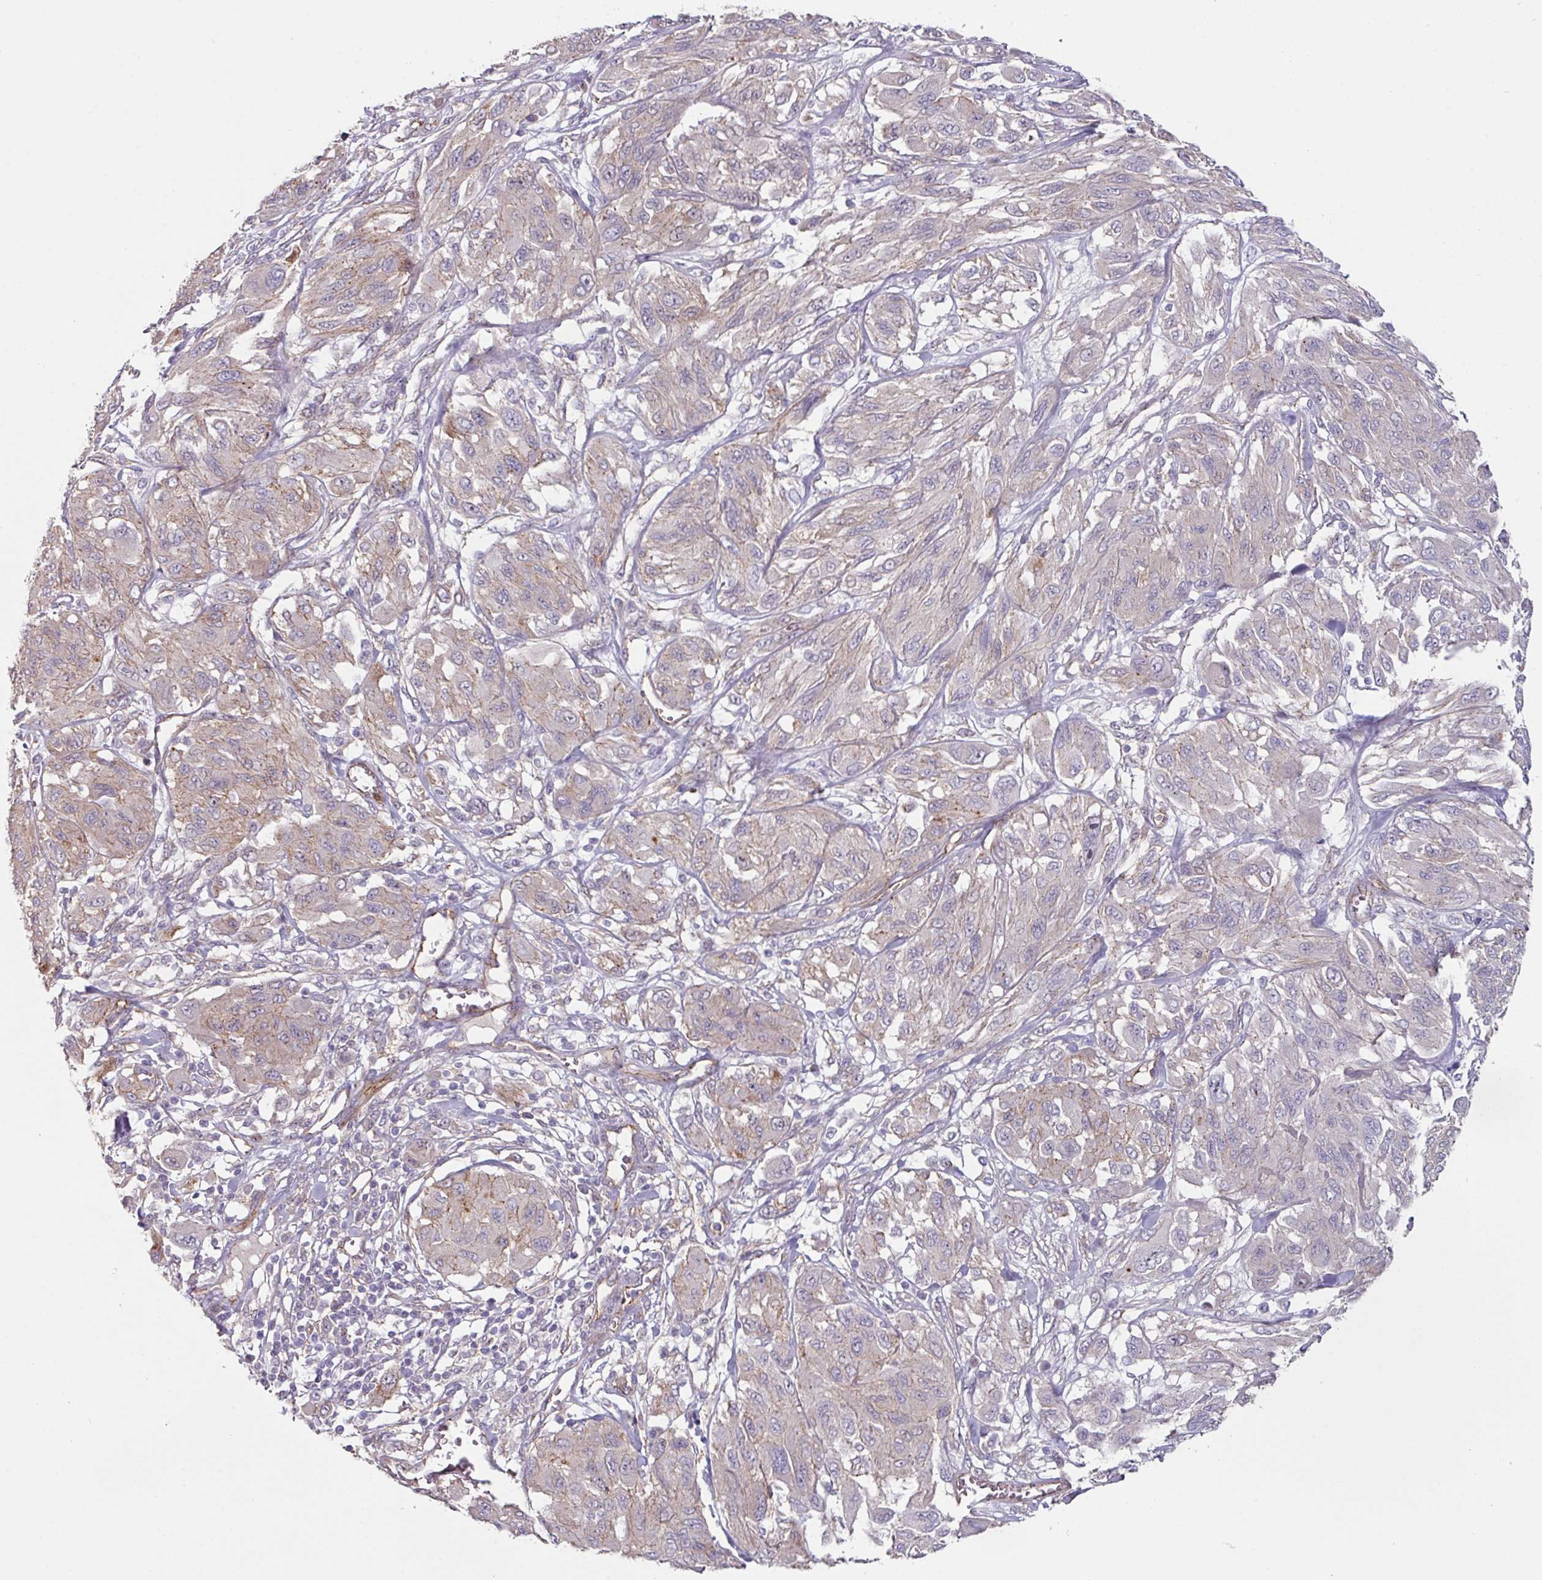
{"staining": {"intensity": "weak", "quantity": "25%-75%", "location": "cytoplasmic/membranous"}, "tissue": "melanoma", "cell_type": "Tumor cells", "image_type": "cancer", "snomed": [{"axis": "morphology", "description": "Malignant melanoma, NOS"}, {"axis": "topography", "description": "Skin"}], "caption": "This micrograph demonstrates immunohistochemistry (IHC) staining of melanoma, with low weak cytoplasmic/membranous staining in approximately 25%-75% of tumor cells.", "gene": "JUP", "patient": {"sex": "female", "age": 91}}